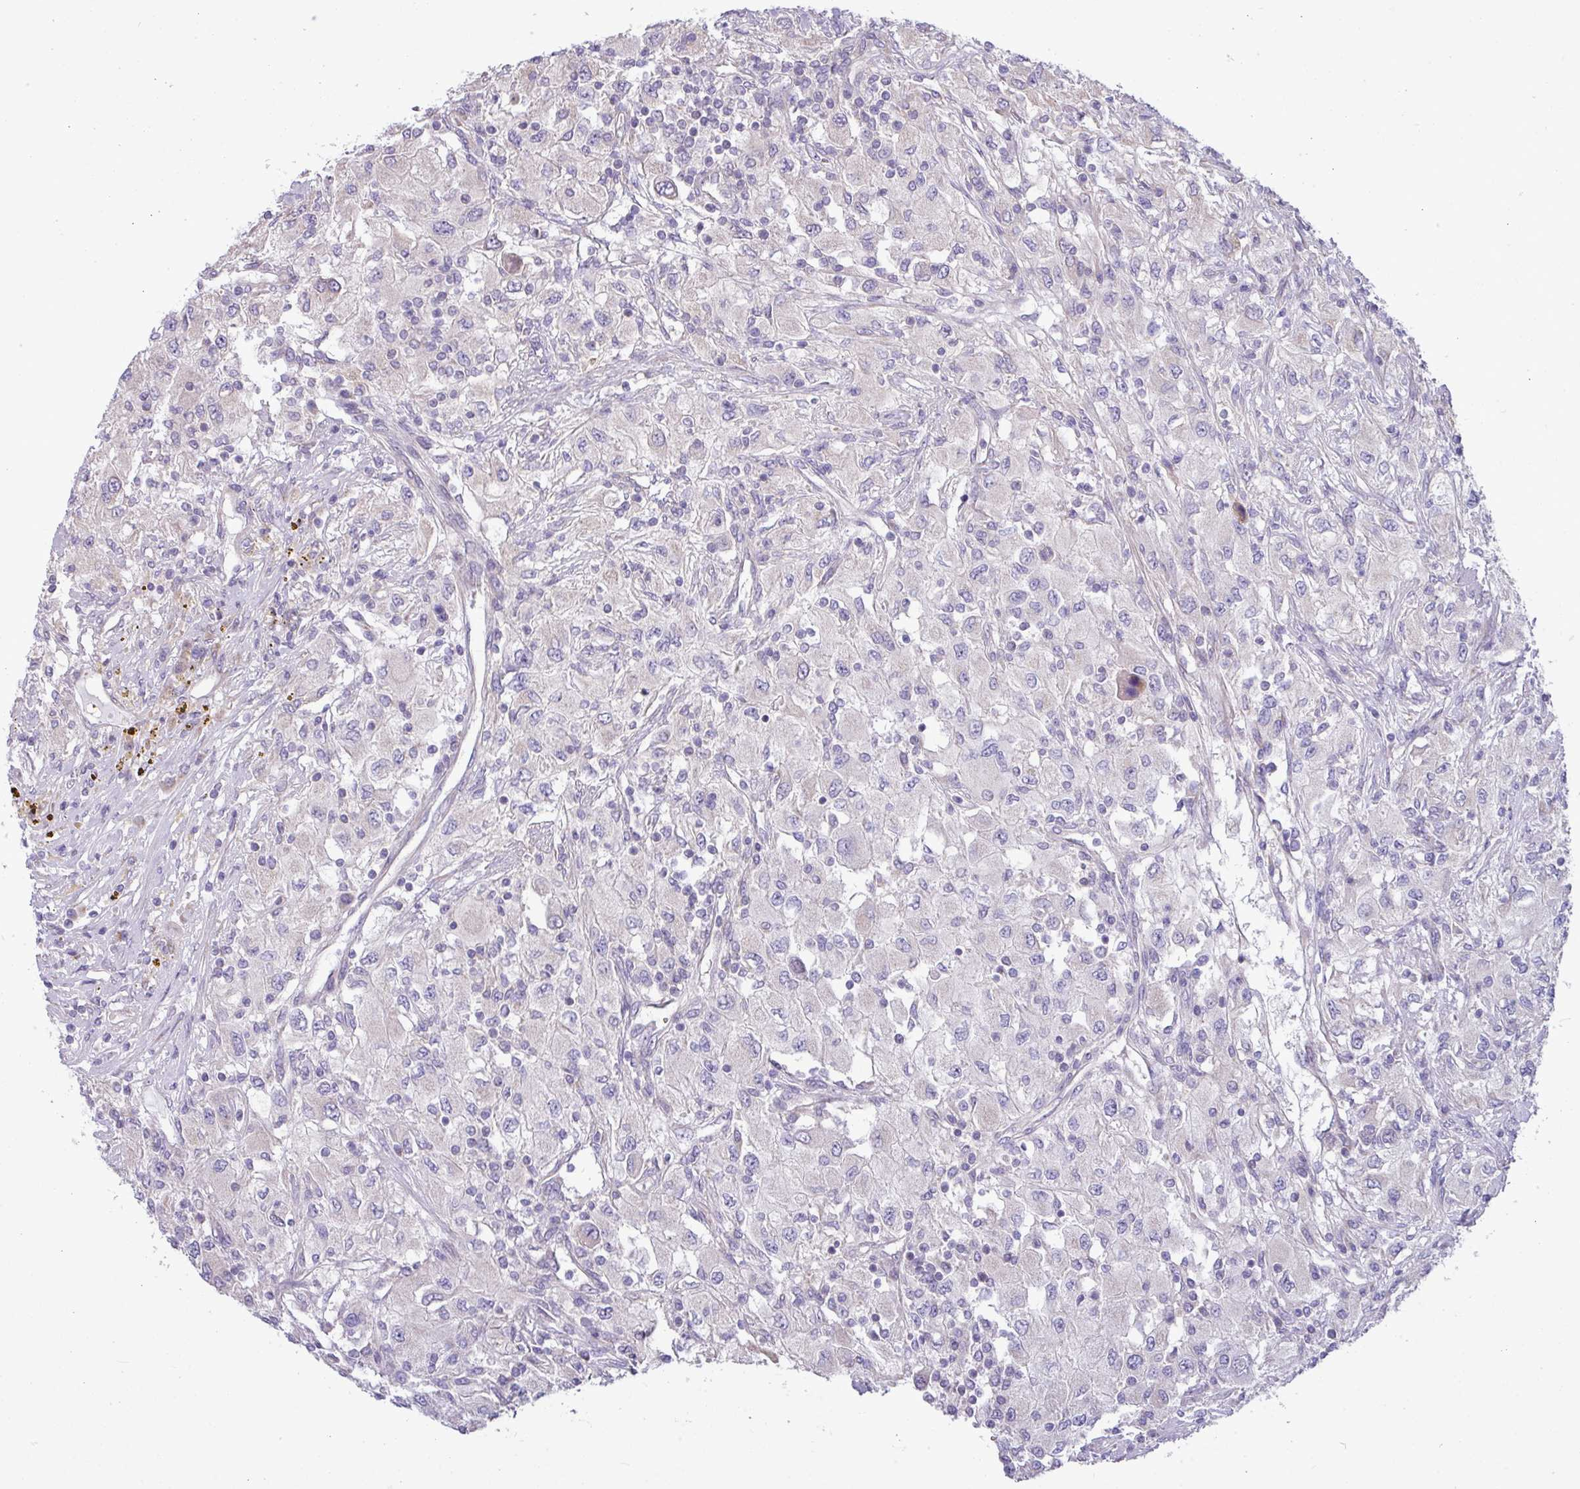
{"staining": {"intensity": "negative", "quantity": "none", "location": "none"}, "tissue": "renal cancer", "cell_type": "Tumor cells", "image_type": "cancer", "snomed": [{"axis": "morphology", "description": "Adenocarcinoma, NOS"}, {"axis": "topography", "description": "Kidney"}], "caption": "This is an IHC histopathology image of renal cancer. There is no staining in tumor cells.", "gene": "IRGC", "patient": {"sex": "female", "age": 67}}